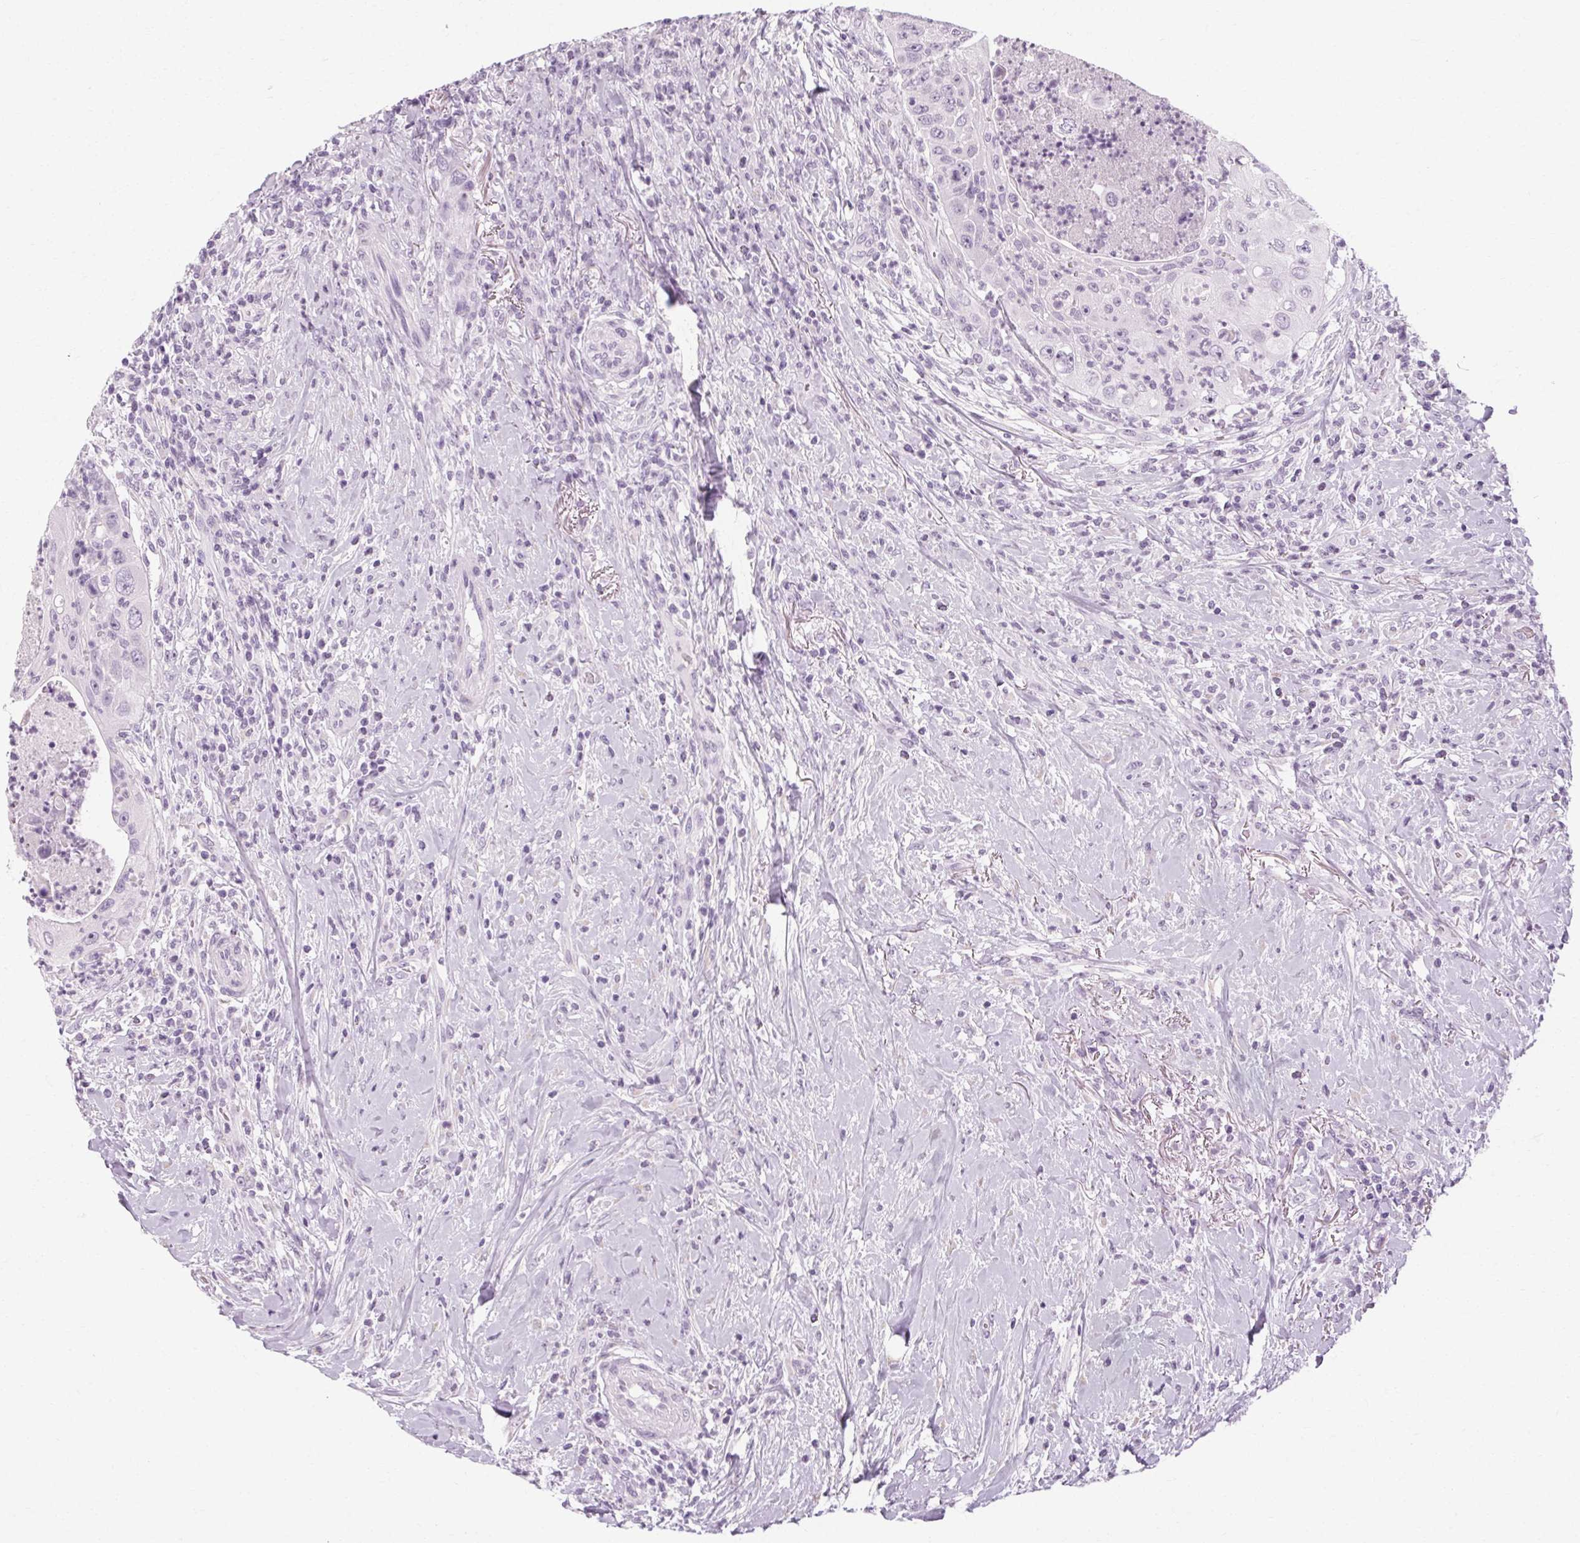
{"staining": {"intensity": "negative", "quantity": "none", "location": "none"}, "tissue": "head and neck cancer", "cell_type": "Tumor cells", "image_type": "cancer", "snomed": [{"axis": "morphology", "description": "Squamous cell carcinoma, NOS"}, {"axis": "topography", "description": "Head-Neck"}], "caption": "Image shows no significant protein positivity in tumor cells of head and neck cancer. Nuclei are stained in blue.", "gene": "POMC", "patient": {"sex": "male", "age": 69}}